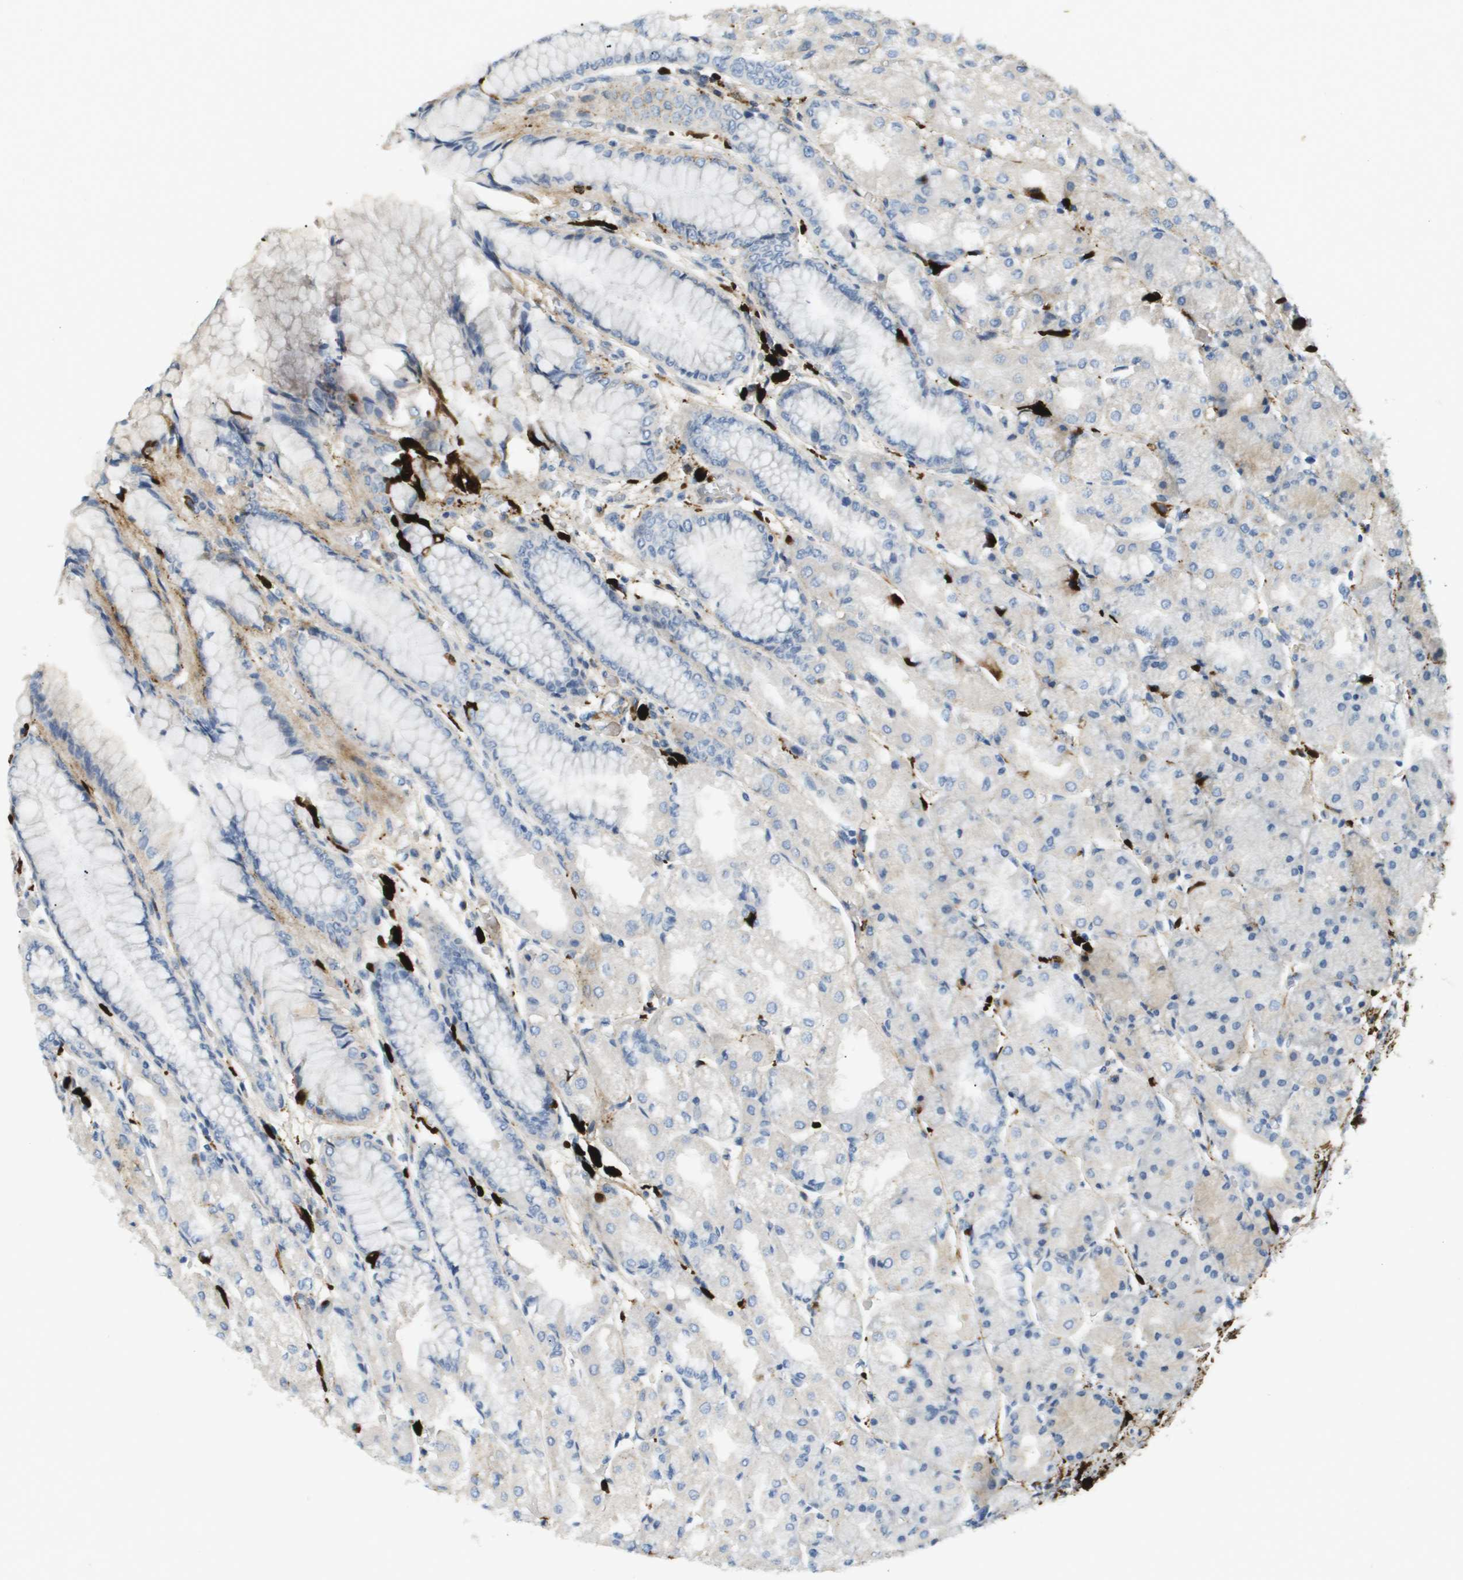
{"staining": {"intensity": "negative", "quantity": "none", "location": "none"}, "tissue": "stomach", "cell_type": "Glandular cells", "image_type": "normal", "snomed": [{"axis": "morphology", "description": "Normal tissue, NOS"}, {"axis": "topography", "description": "Stomach, upper"}], "caption": "This is a histopathology image of immunohistochemistry (IHC) staining of unremarkable stomach, which shows no expression in glandular cells. The staining is performed using DAB (3,3'-diaminobenzidine) brown chromogen with nuclei counter-stained in using hematoxylin.", "gene": "VTN", "patient": {"sex": "male", "age": 72}}